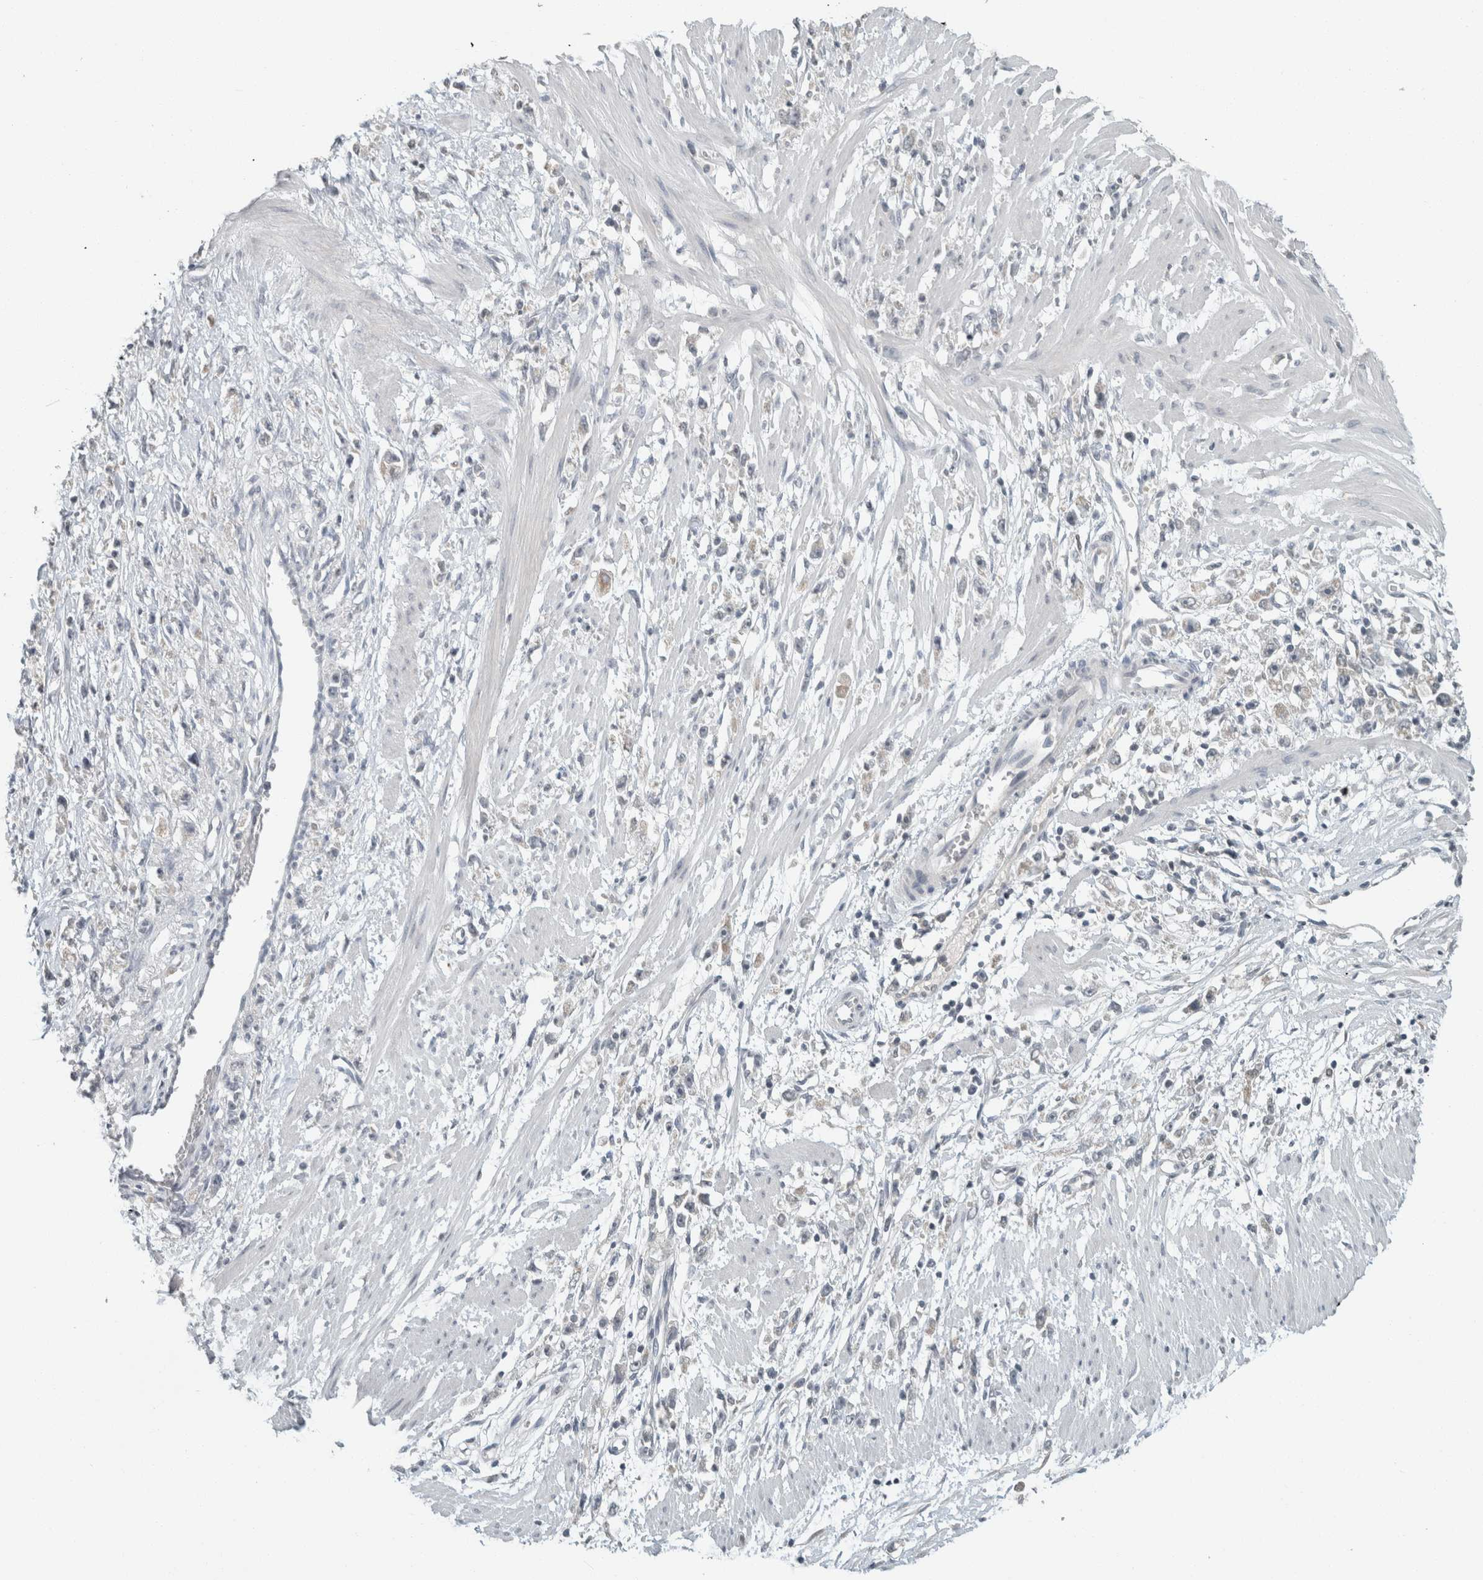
{"staining": {"intensity": "negative", "quantity": "none", "location": "none"}, "tissue": "stomach cancer", "cell_type": "Tumor cells", "image_type": "cancer", "snomed": [{"axis": "morphology", "description": "Adenocarcinoma, NOS"}, {"axis": "topography", "description": "Stomach"}], "caption": "IHC of stomach adenocarcinoma reveals no positivity in tumor cells.", "gene": "TRIT1", "patient": {"sex": "female", "age": 59}}